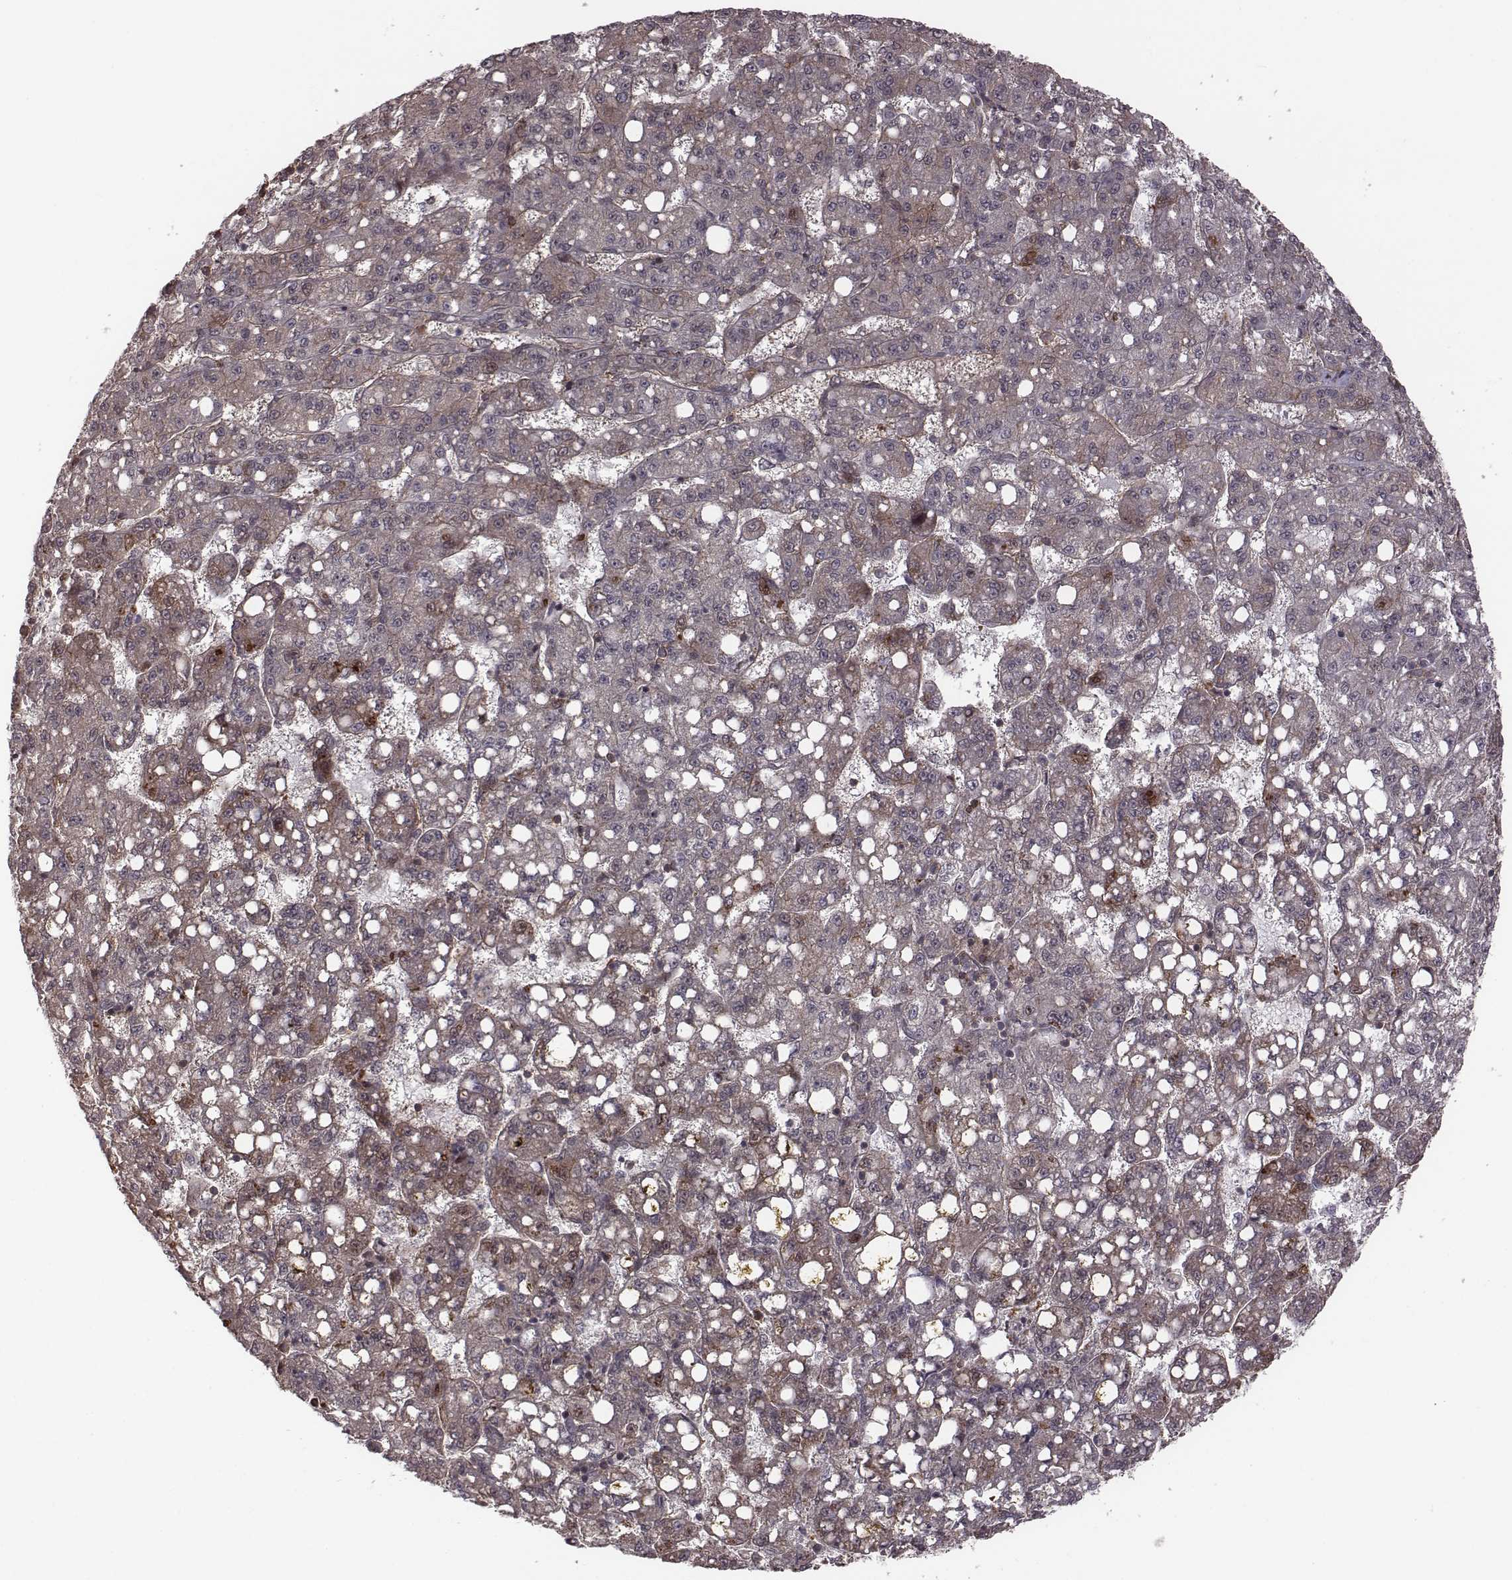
{"staining": {"intensity": "negative", "quantity": "none", "location": "none"}, "tissue": "liver cancer", "cell_type": "Tumor cells", "image_type": "cancer", "snomed": [{"axis": "morphology", "description": "Carcinoma, Hepatocellular, NOS"}, {"axis": "topography", "description": "Liver"}], "caption": "A photomicrograph of human hepatocellular carcinoma (liver) is negative for staining in tumor cells. Brightfield microscopy of immunohistochemistry (IHC) stained with DAB (3,3'-diaminobenzidine) (brown) and hematoxylin (blue), captured at high magnification.", "gene": "RPL3", "patient": {"sex": "female", "age": 65}}